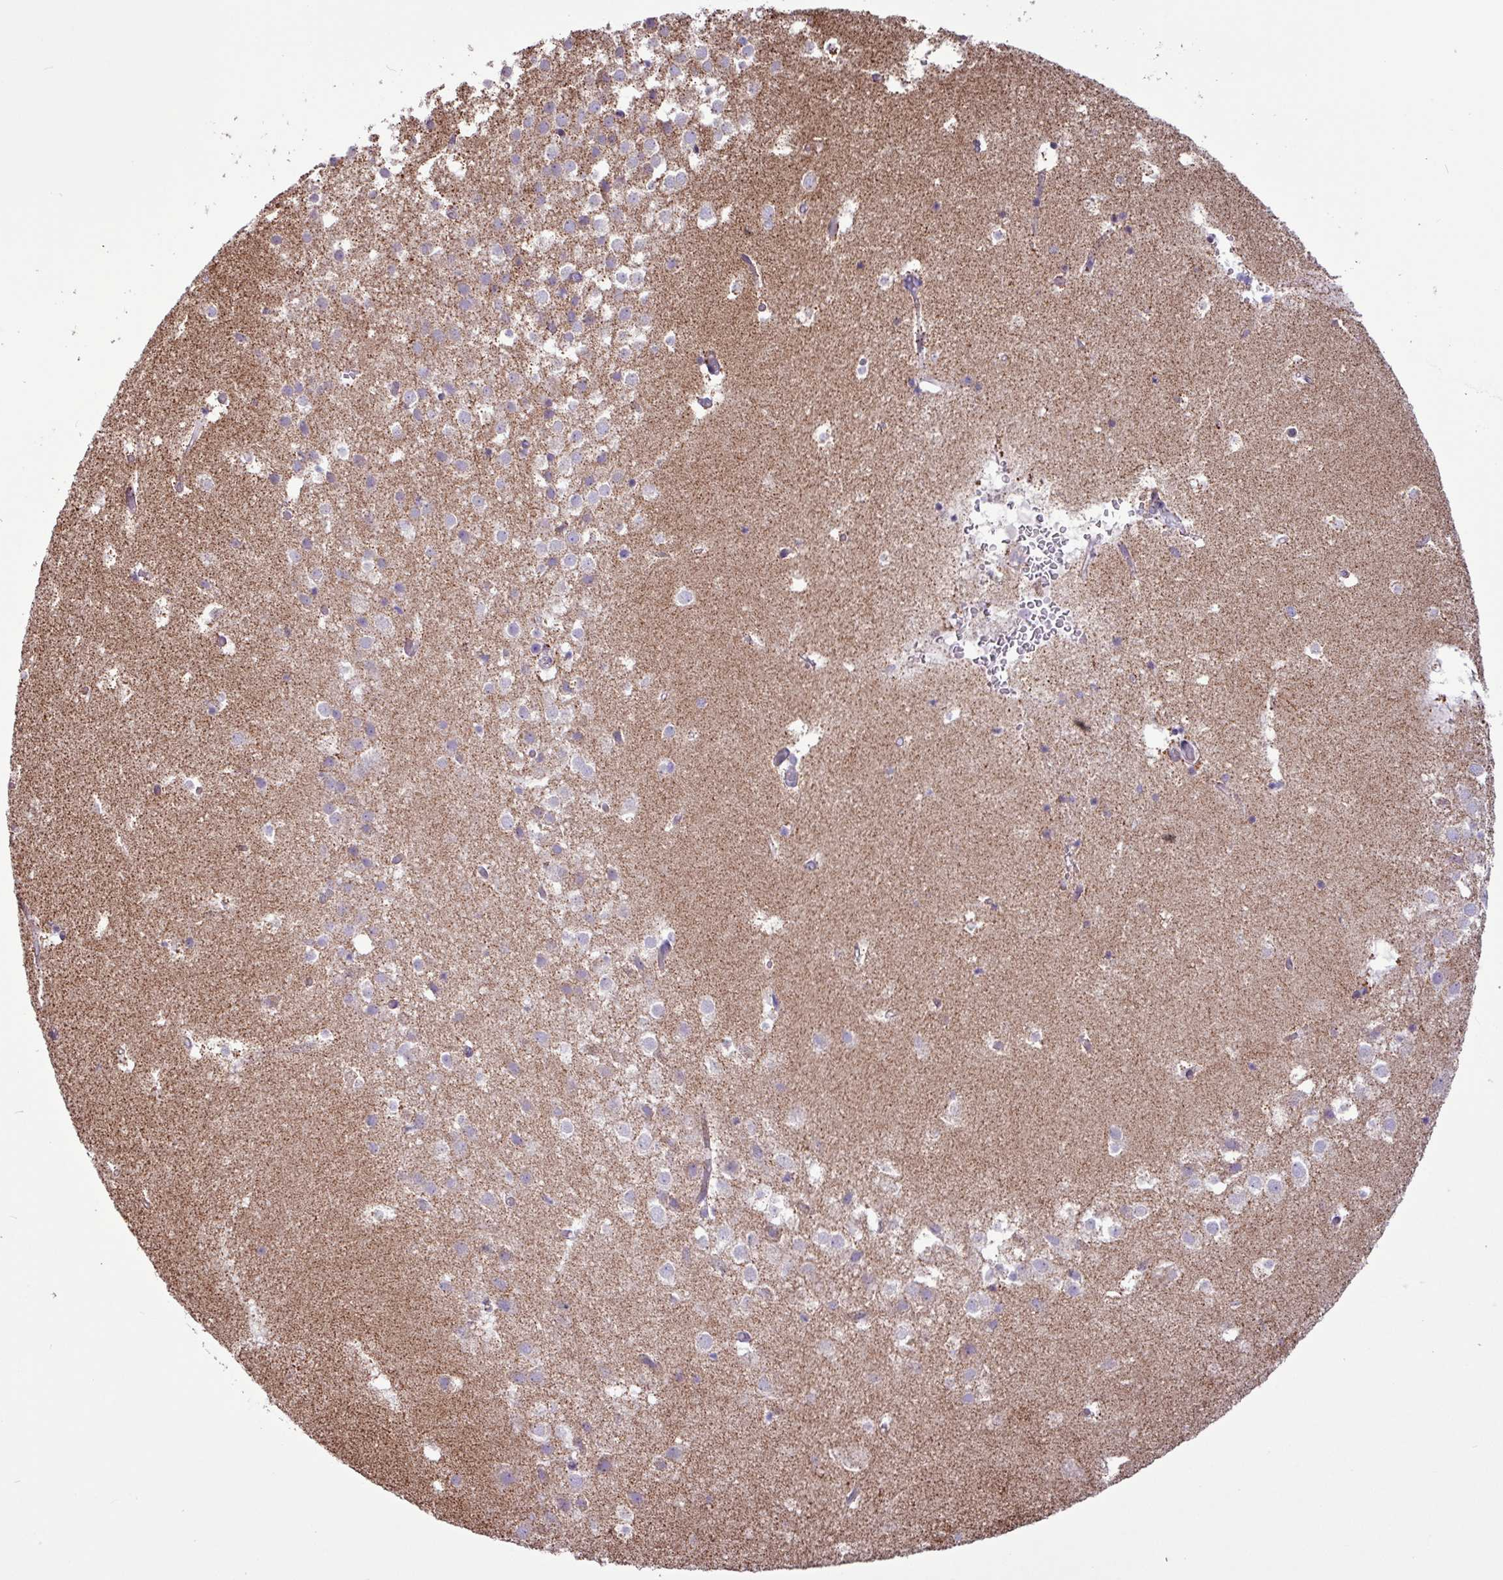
{"staining": {"intensity": "moderate", "quantity": "<25%", "location": "cytoplasmic/membranous"}, "tissue": "hippocampus", "cell_type": "Glial cells", "image_type": "normal", "snomed": [{"axis": "morphology", "description": "Normal tissue, NOS"}, {"axis": "topography", "description": "Hippocampus"}], "caption": "Hippocampus stained with DAB (3,3'-diaminobenzidine) immunohistochemistry reveals low levels of moderate cytoplasmic/membranous expression in about <25% of glial cells. The staining was performed using DAB, with brown indicating positive protein expression. Nuclei are stained blue with hematoxylin.", "gene": "RTL3", "patient": {"sex": "female", "age": 52}}